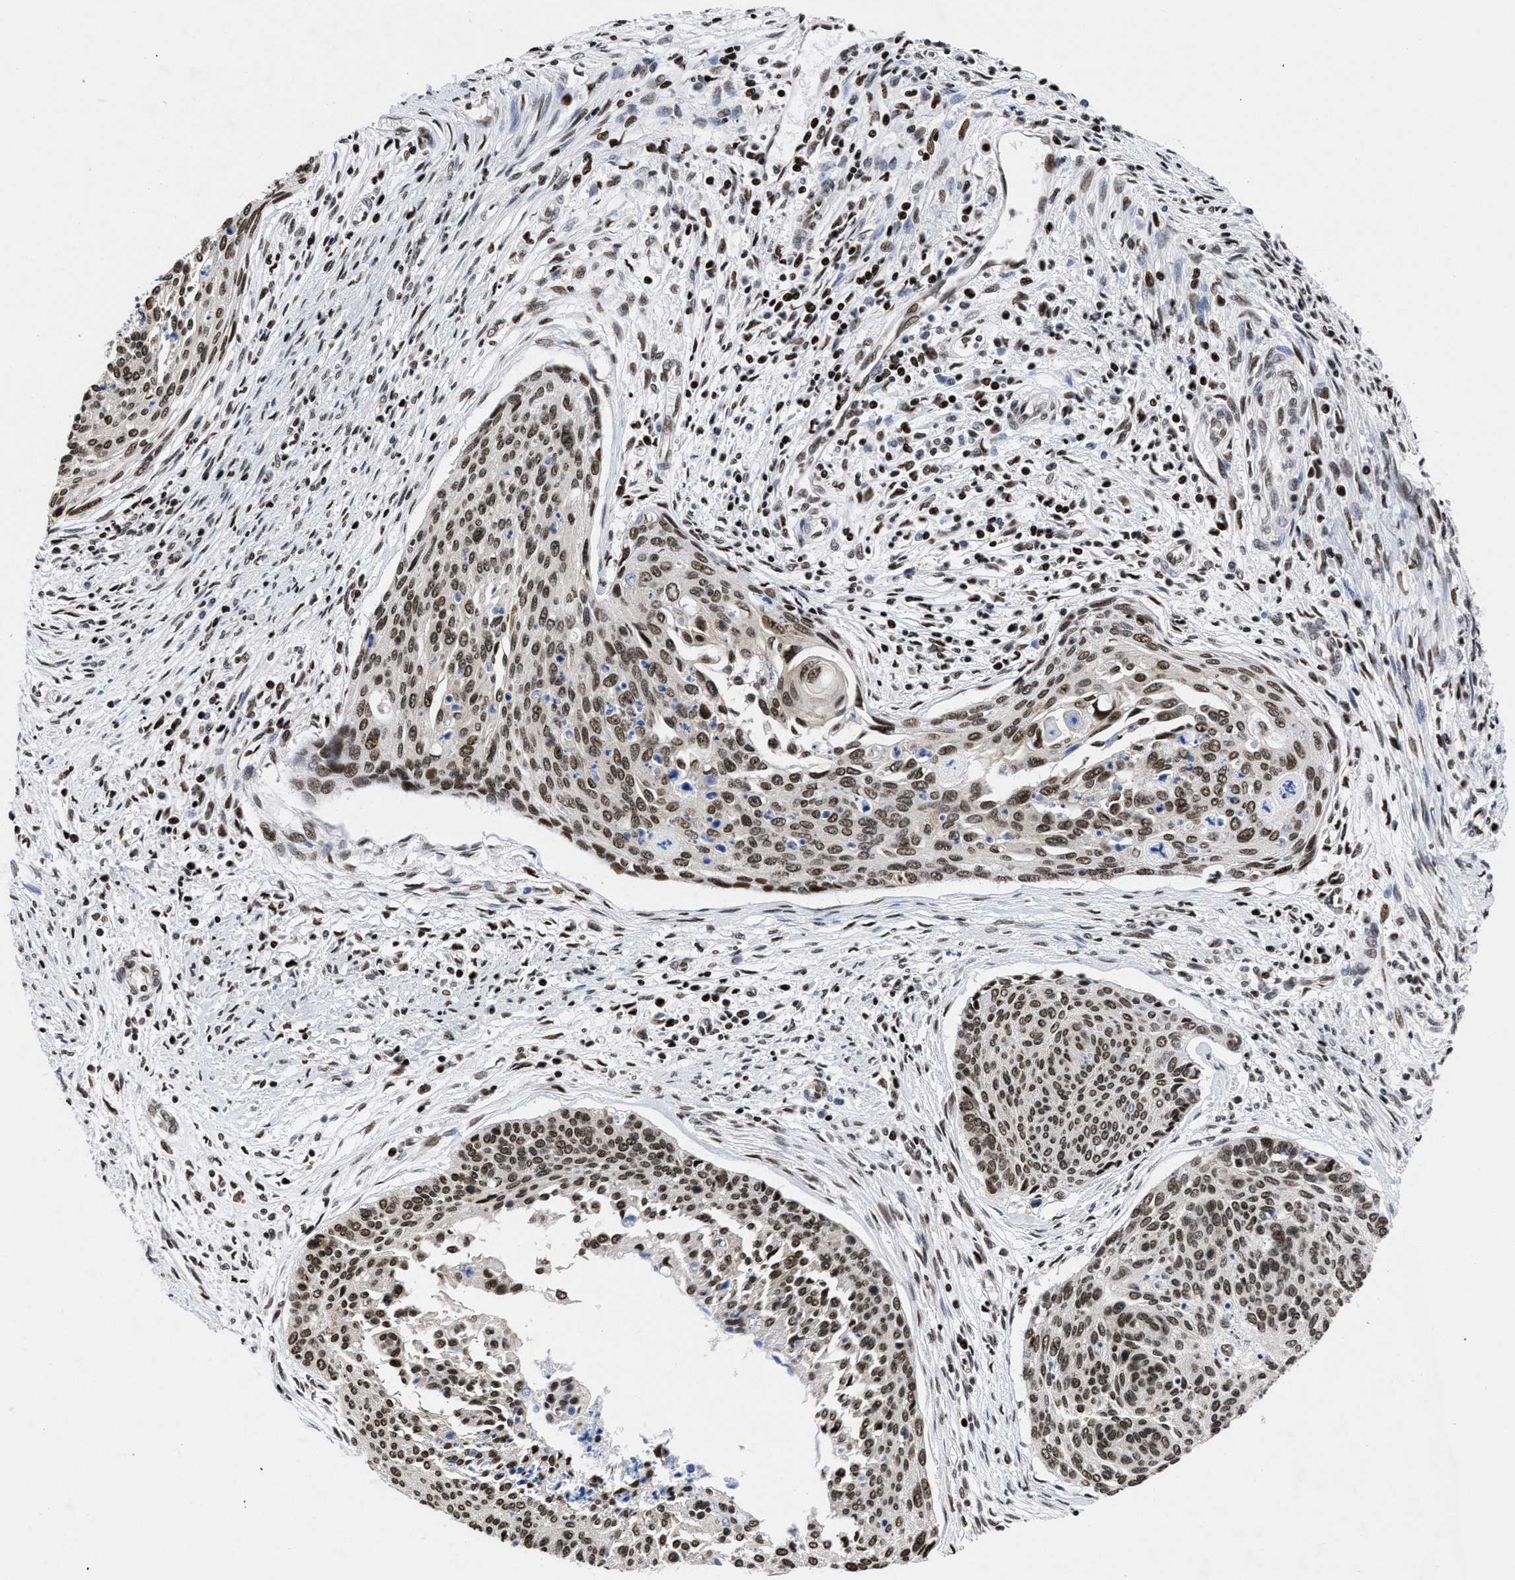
{"staining": {"intensity": "strong", "quantity": ">75%", "location": "nuclear"}, "tissue": "cervical cancer", "cell_type": "Tumor cells", "image_type": "cancer", "snomed": [{"axis": "morphology", "description": "Squamous cell carcinoma, NOS"}, {"axis": "topography", "description": "Cervix"}], "caption": "Immunohistochemistry of human cervical cancer (squamous cell carcinoma) demonstrates high levels of strong nuclear expression in approximately >75% of tumor cells.", "gene": "CALHM3", "patient": {"sex": "female", "age": 55}}